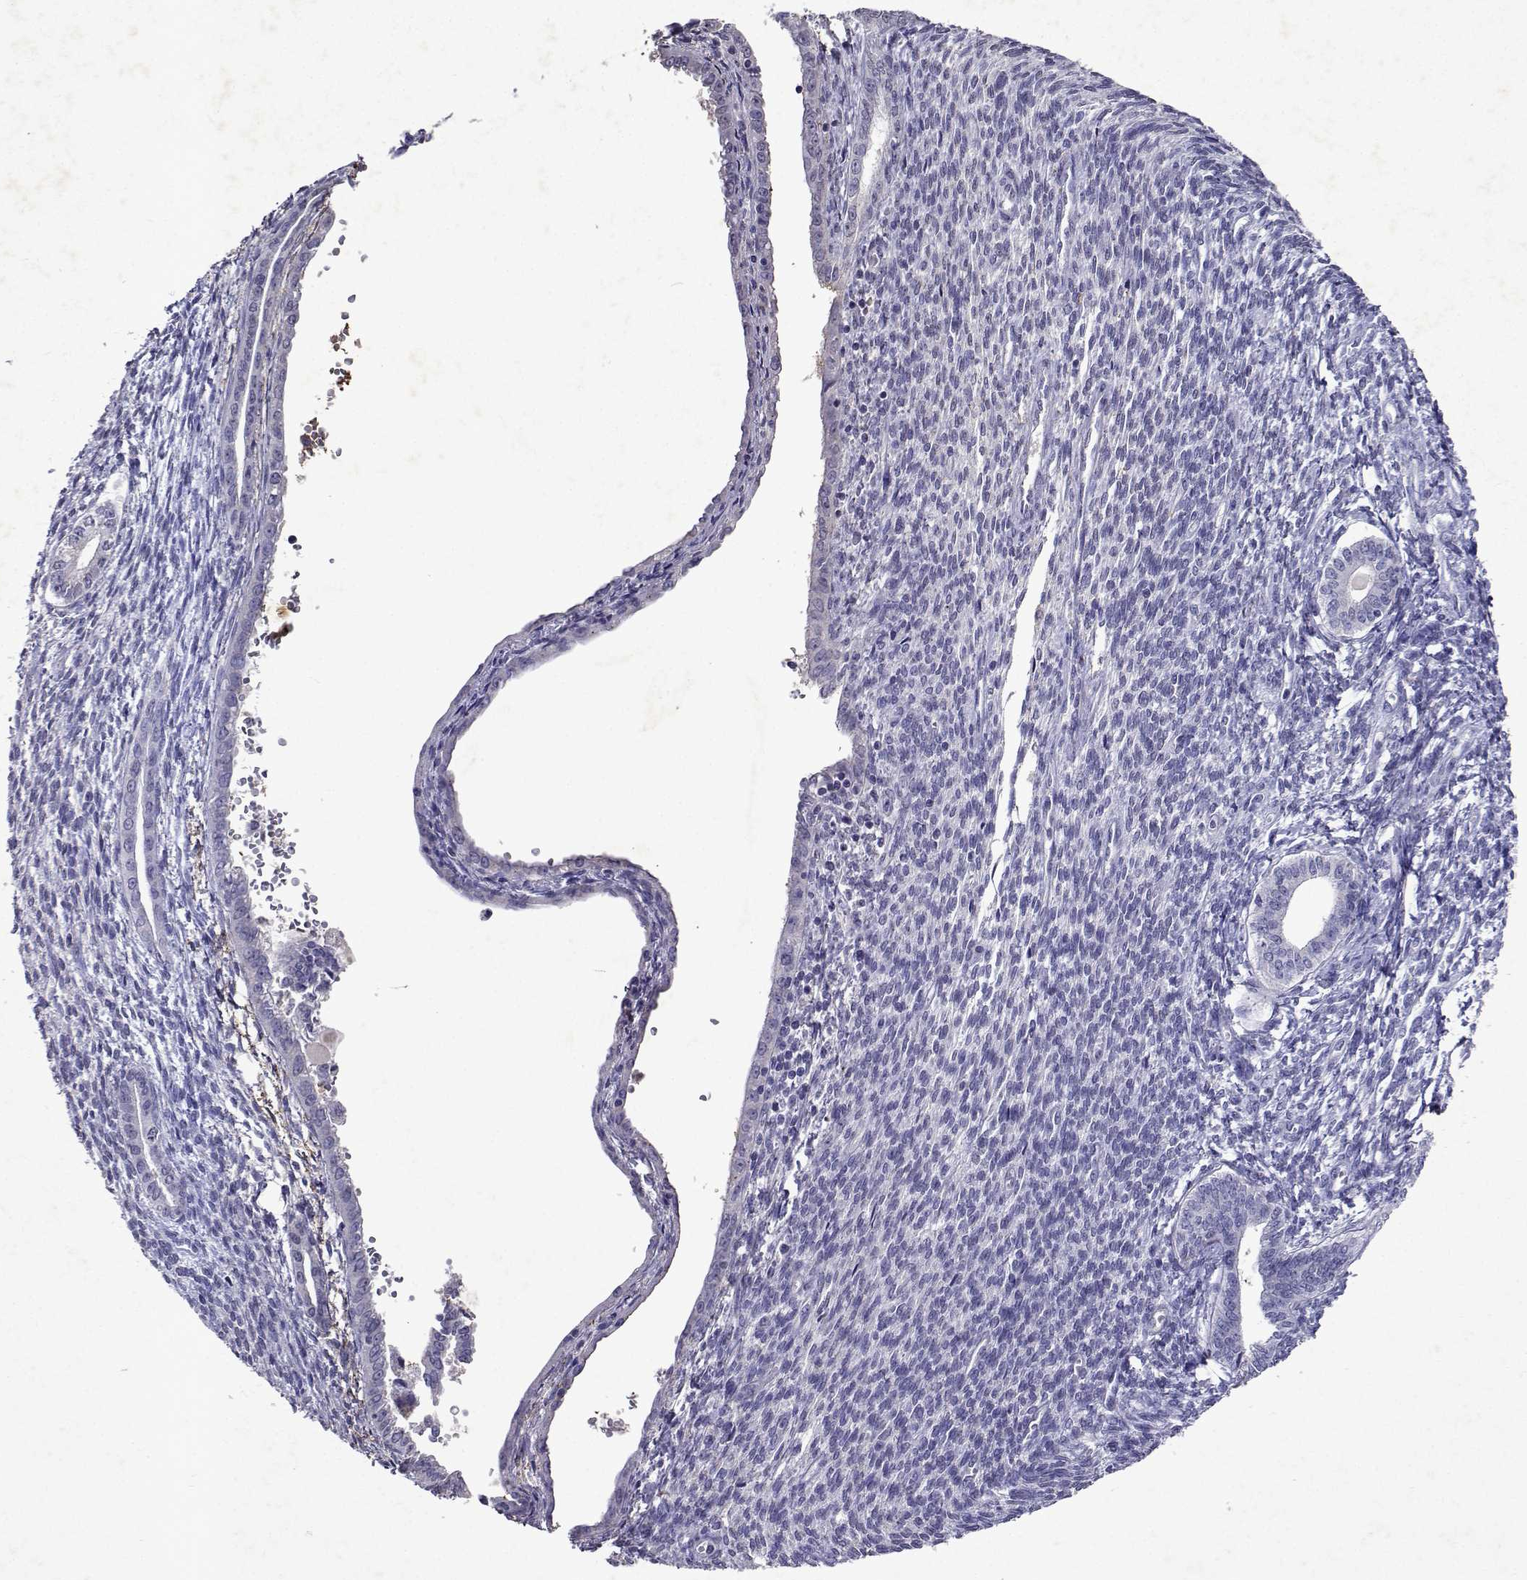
{"staining": {"intensity": "negative", "quantity": "none", "location": "none"}, "tissue": "endometrial cancer", "cell_type": "Tumor cells", "image_type": "cancer", "snomed": [{"axis": "morphology", "description": "Adenocarcinoma, NOS"}, {"axis": "topography", "description": "Endometrium"}], "caption": "There is no significant expression in tumor cells of endometrial cancer.", "gene": "DUSP28", "patient": {"sex": "female", "age": 86}}